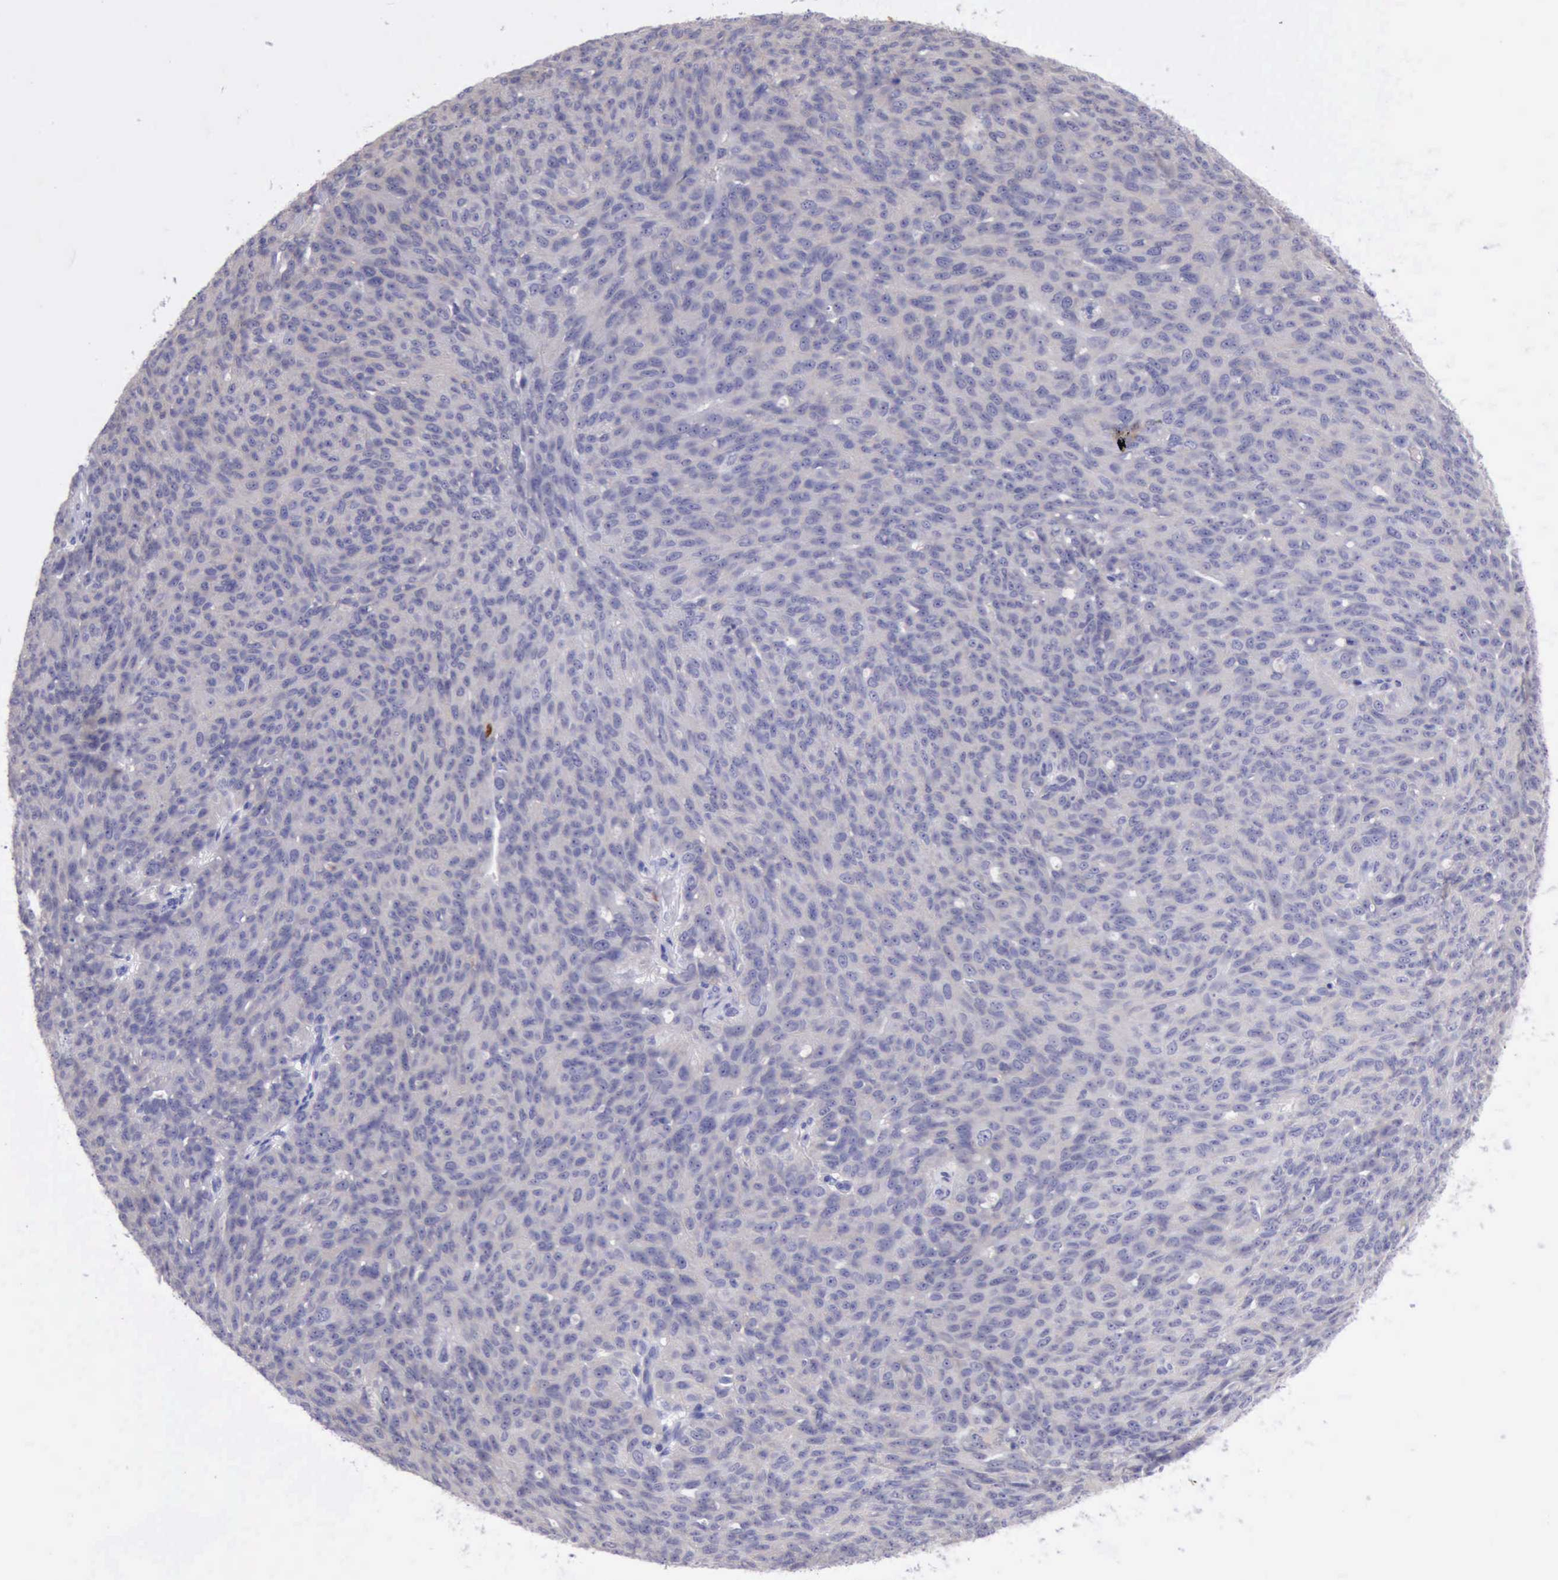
{"staining": {"intensity": "negative", "quantity": "none", "location": "none"}, "tissue": "ovarian cancer", "cell_type": "Tumor cells", "image_type": "cancer", "snomed": [{"axis": "morphology", "description": "Carcinoma, endometroid"}, {"axis": "topography", "description": "Ovary"}], "caption": "This histopathology image is of endometroid carcinoma (ovarian) stained with IHC to label a protein in brown with the nuclei are counter-stained blue. There is no staining in tumor cells.", "gene": "LRFN5", "patient": {"sex": "female", "age": 60}}